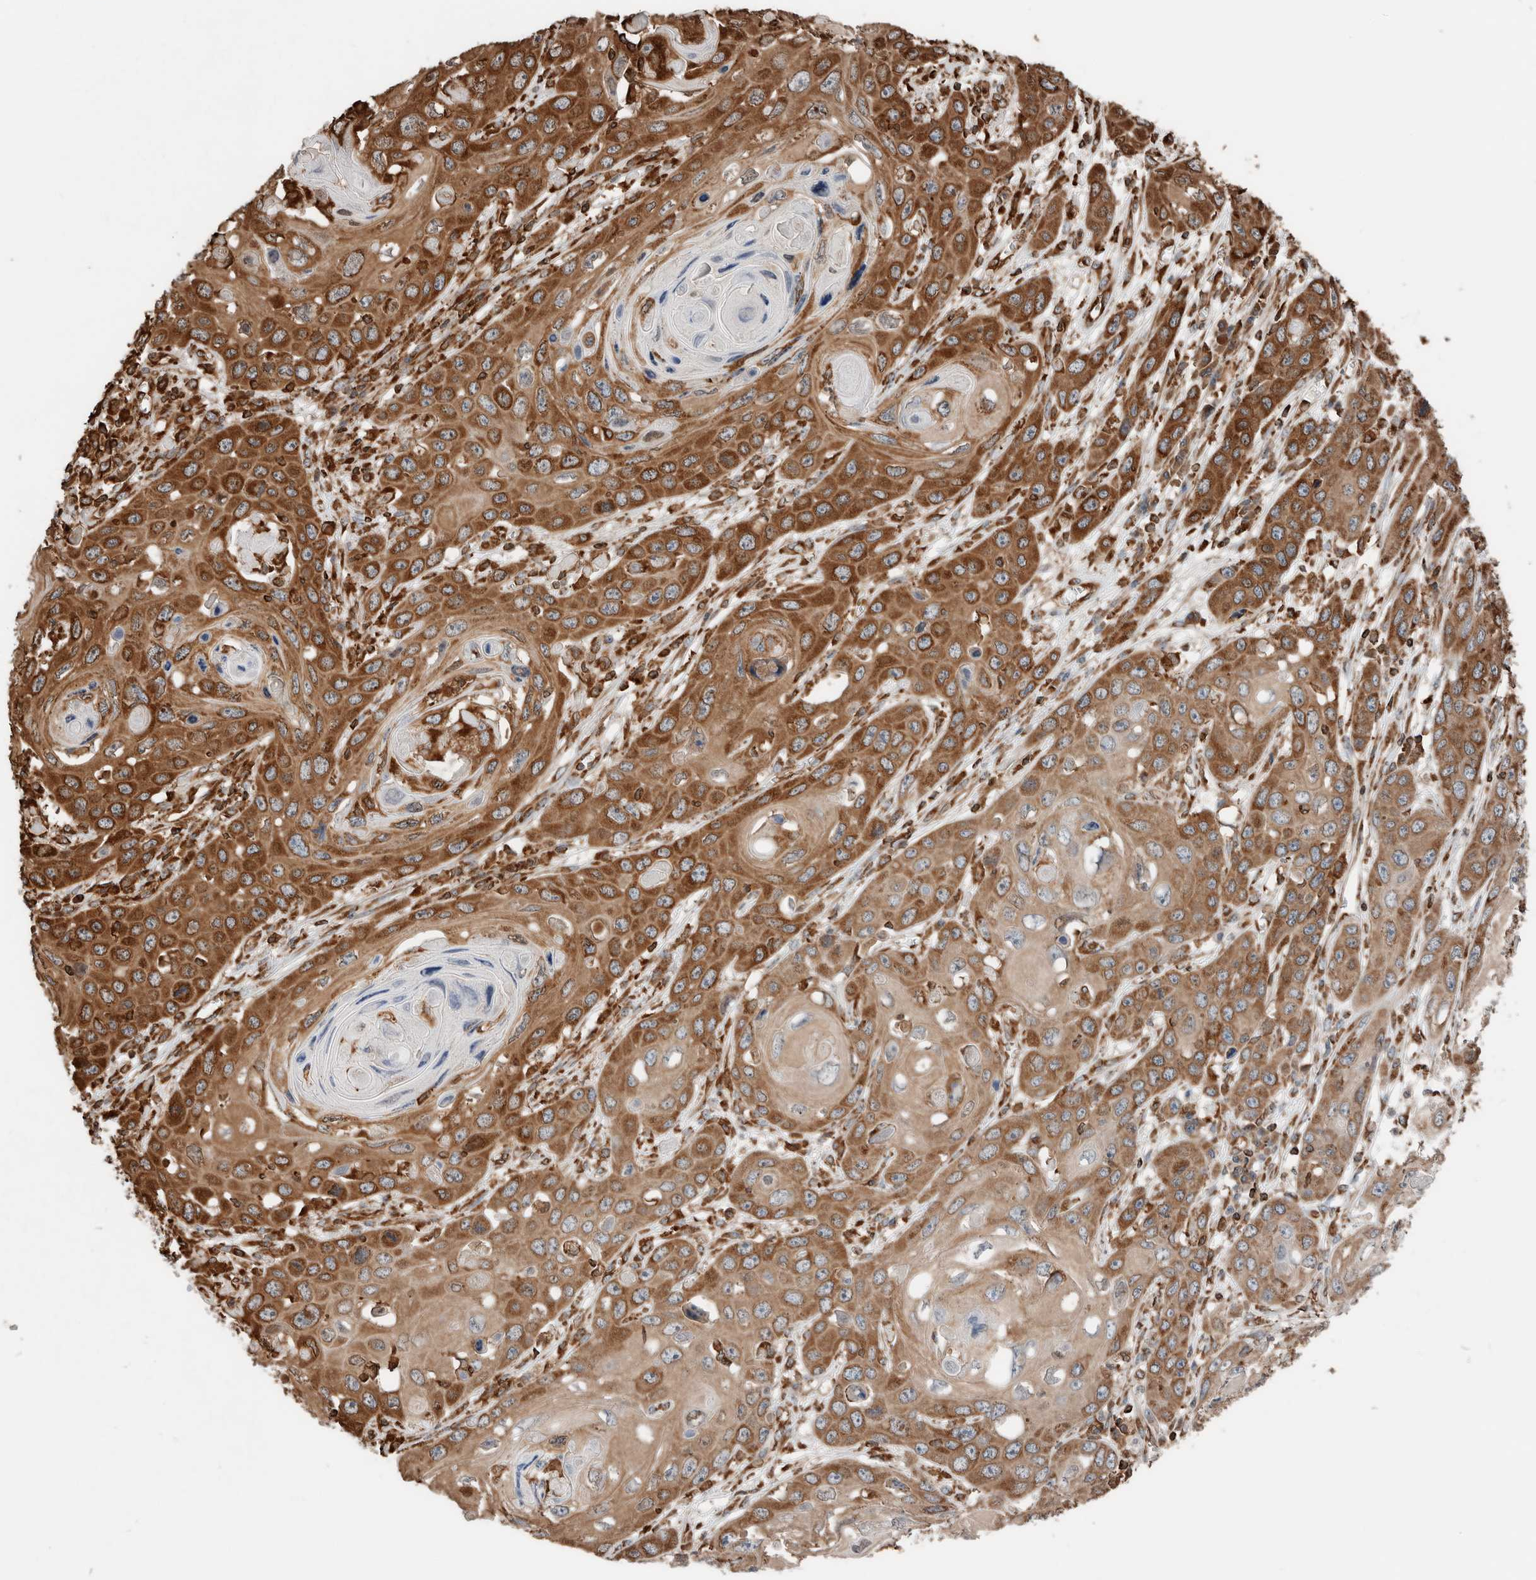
{"staining": {"intensity": "strong", "quantity": ">75%", "location": "cytoplasmic/membranous"}, "tissue": "skin cancer", "cell_type": "Tumor cells", "image_type": "cancer", "snomed": [{"axis": "morphology", "description": "Squamous cell carcinoma, NOS"}, {"axis": "topography", "description": "Skin"}], "caption": "A high amount of strong cytoplasmic/membranous expression is identified in about >75% of tumor cells in skin squamous cell carcinoma tissue.", "gene": "ERAP2", "patient": {"sex": "male", "age": 55}}